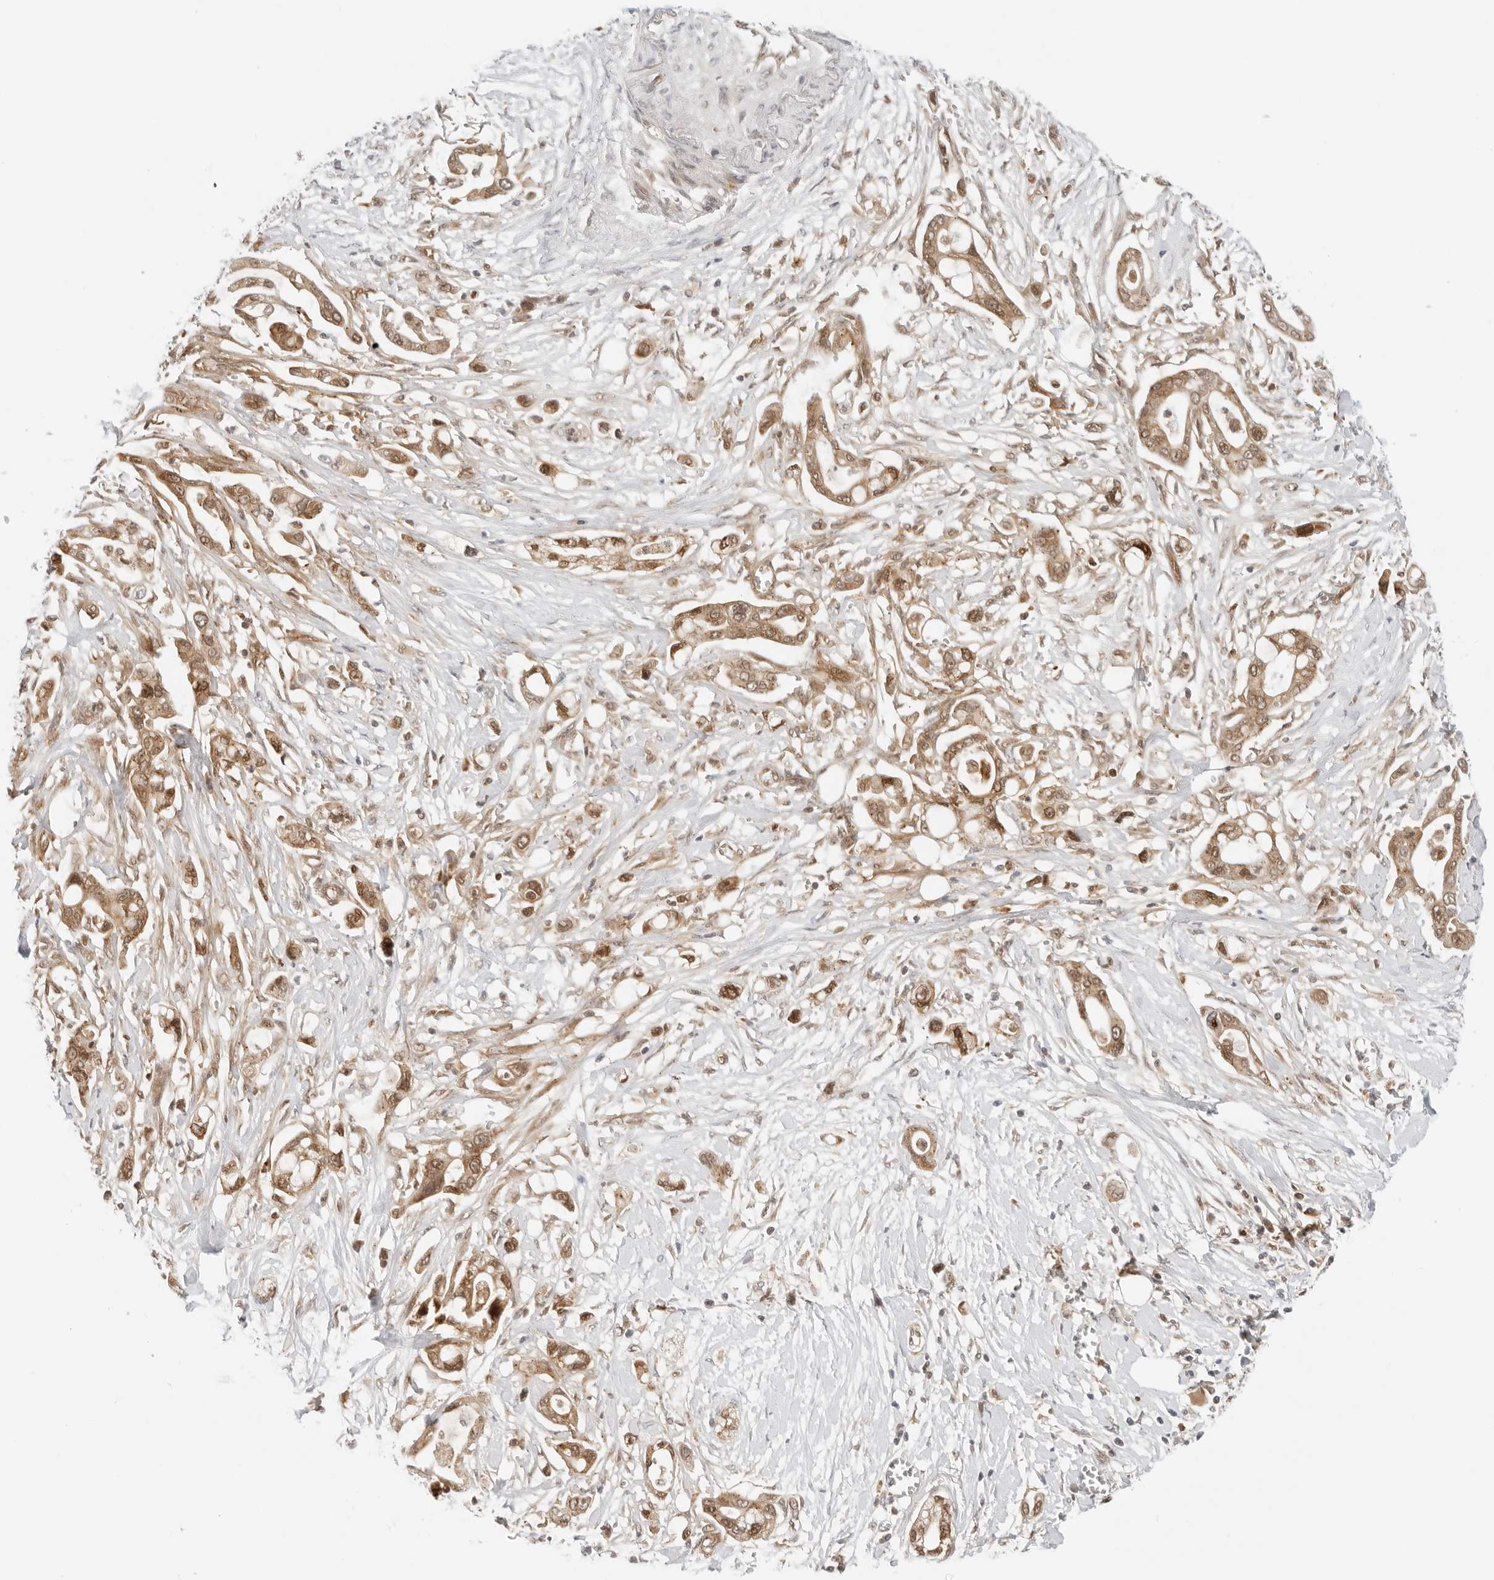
{"staining": {"intensity": "moderate", "quantity": ">75%", "location": "cytoplasmic/membranous,nuclear"}, "tissue": "pancreatic cancer", "cell_type": "Tumor cells", "image_type": "cancer", "snomed": [{"axis": "morphology", "description": "Adenocarcinoma, NOS"}, {"axis": "topography", "description": "Pancreas"}], "caption": "High-magnification brightfield microscopy of pancreatic cancer (adenocarcinoma) stained with DAB (brown) and counterstained with hematoxylin (blue). tumor cells exhibit moderate cytoplasmic/membranous and nuclear staining is appreciated in approximately>75% of cells.", "gene": "RC3H1", "patient": {"sex": "male", "age": 68}}